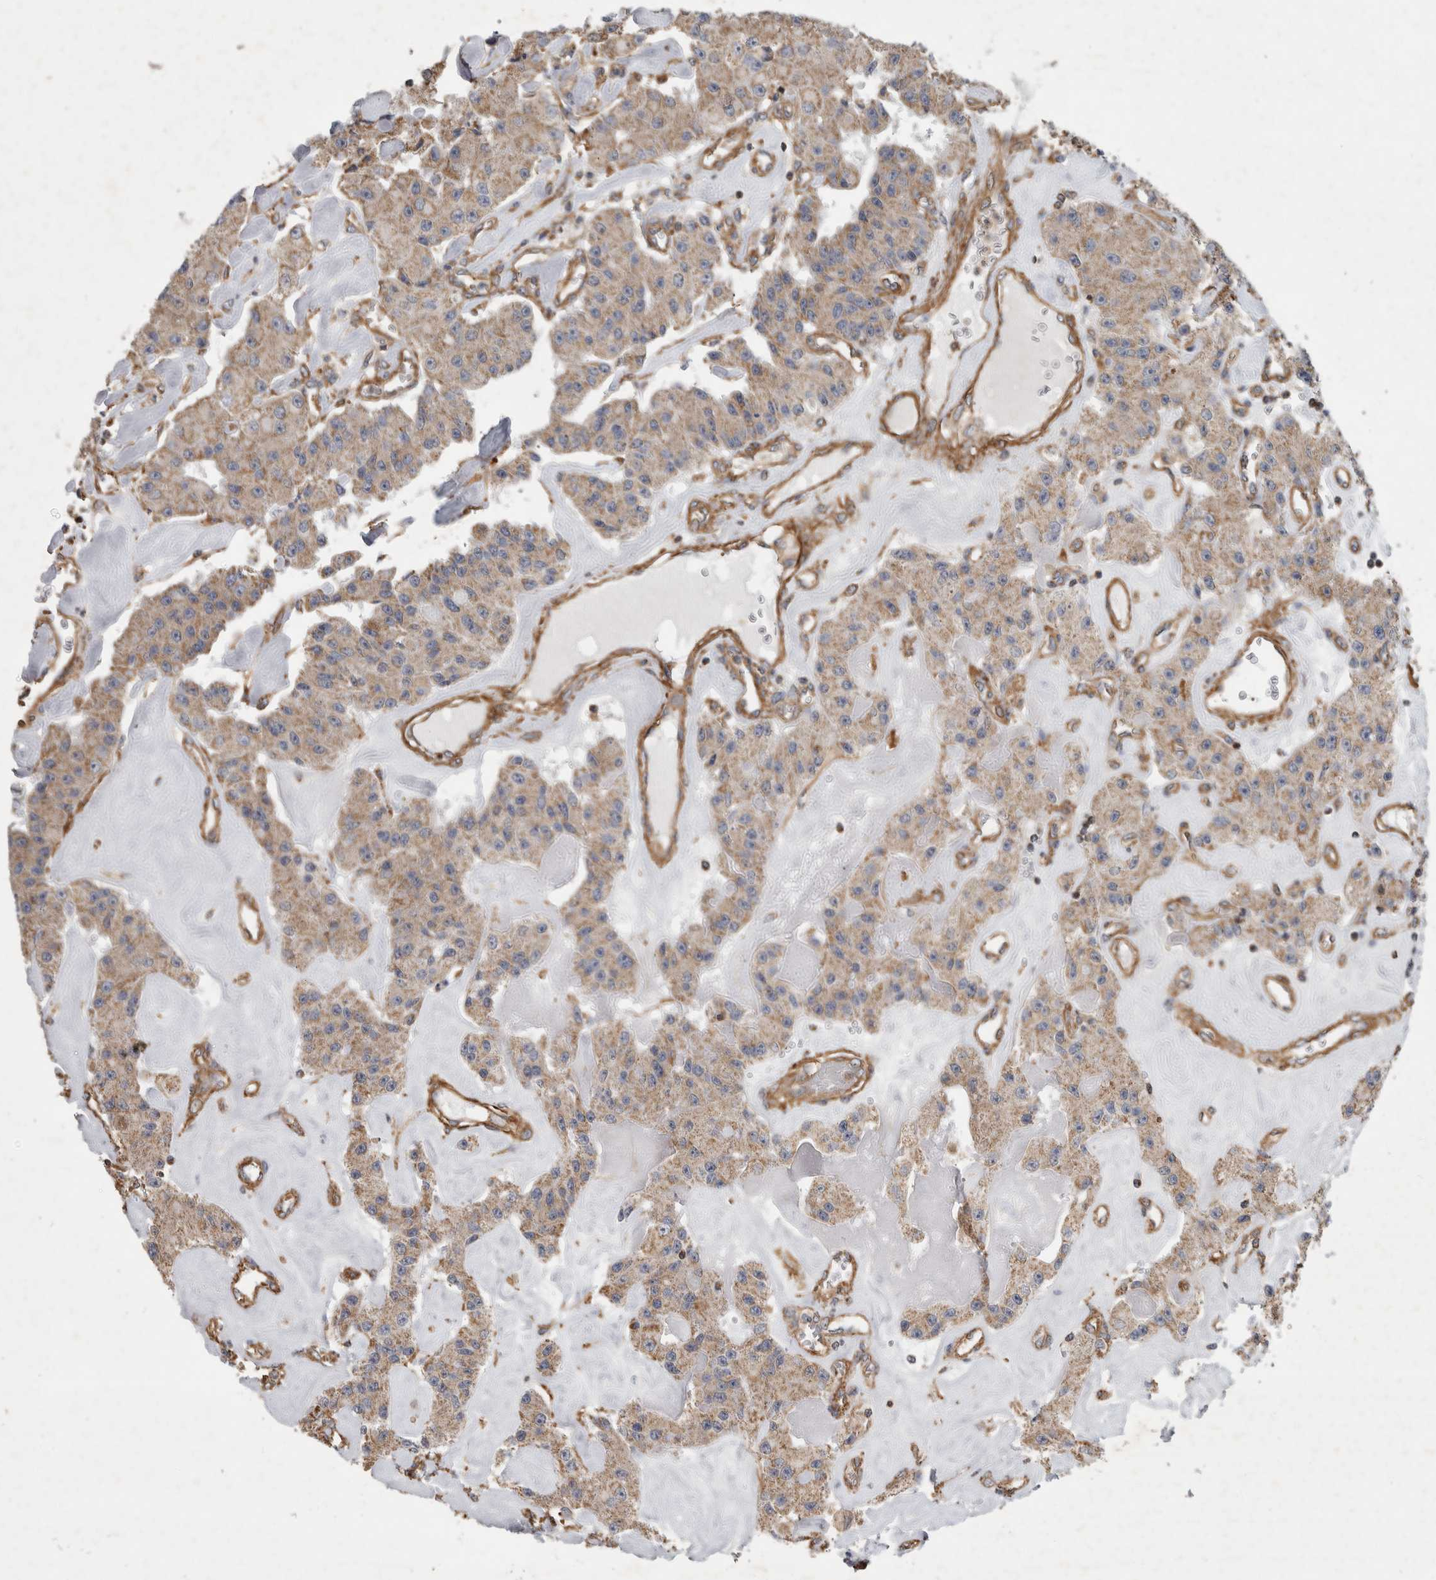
{"staining": {"intensity": "moderate", "quantity": ">75%", "location": "cytoplasmic/membranous"}, "tissue": "carcinoid", "cell_type": "Tumor cells", "image_type": "cancer", "snomed": [{"axis": "morphology", "description": "Carcinoid, malignant, NOS"}, {"axis": "topography", "description": "Pancreas"}], "caption": "This histopathology image displays carcinoid stained with immunohistochemistry to label a protein in brown. The cytoplasmic/membranous of tumor cells show moderate positivity for the protein. Nuclei are counter-stained blue.", "gene": "SFXN2", "patient": {"sex": "male", "age": 41}}